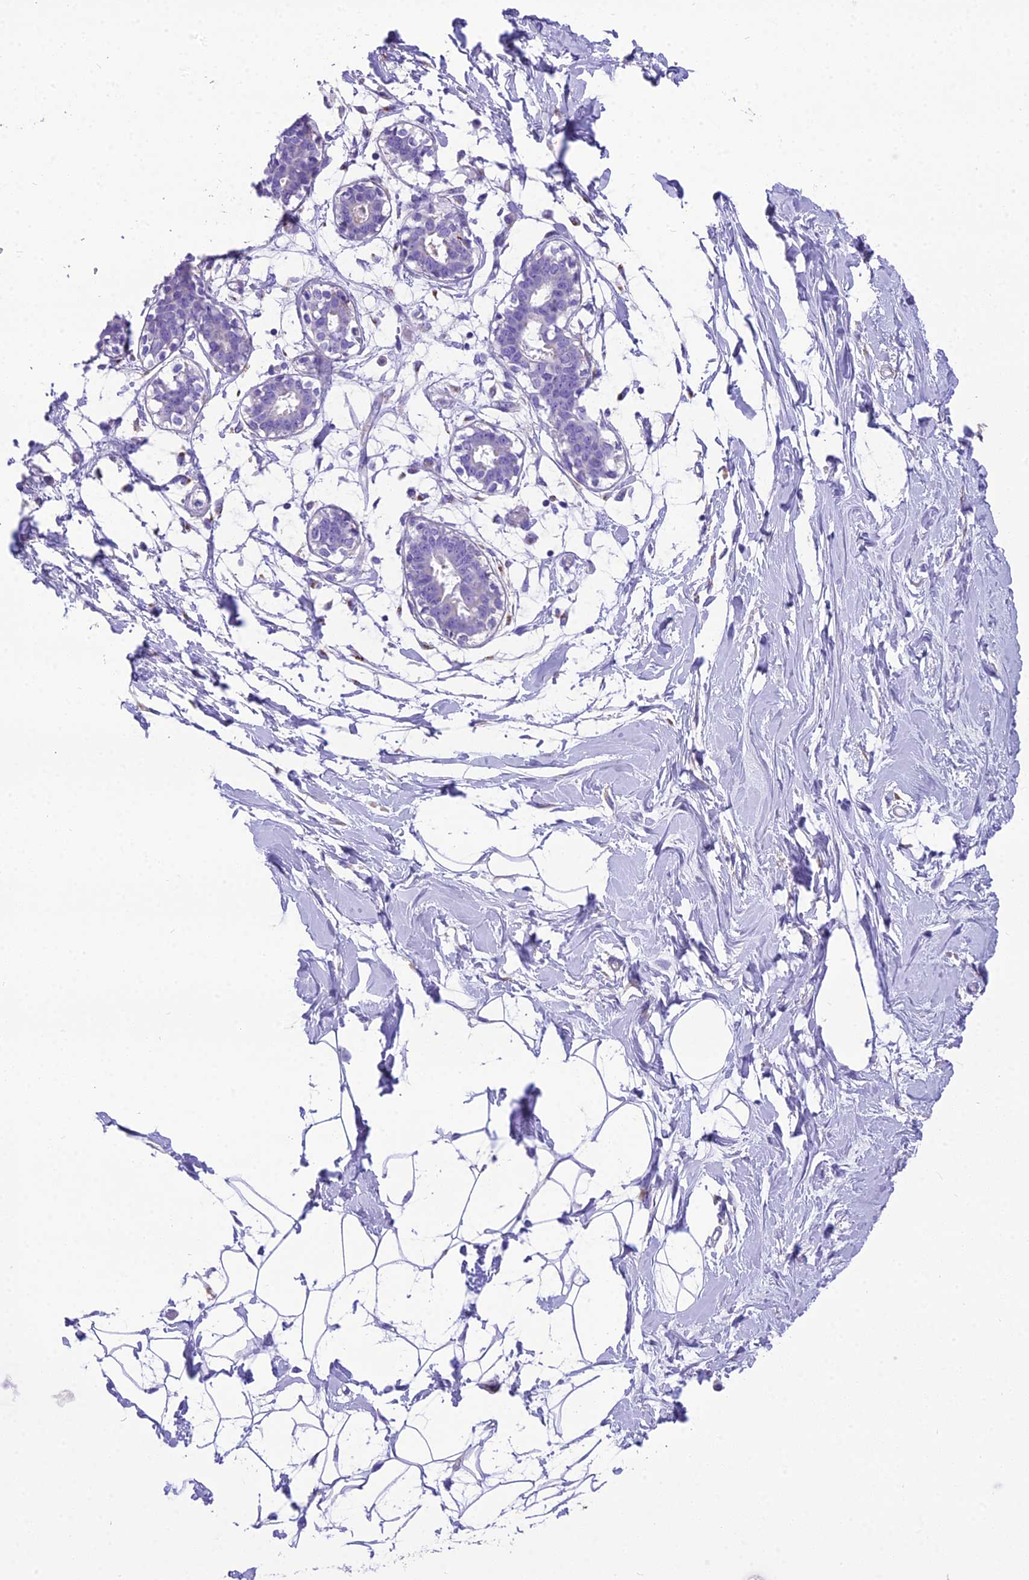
{"staining": {"intensity": "negative", "quantity": "none", "location": "none"}, "tissue": "breast", "cell_type": "Adipocytes", "image_type": "normal", "snomed": [{"axis": "morphology", "description": "Normal tissue, NOS"}, {"axis": "topography", "description": "Breast"}], "caption": "This is a micrograph of immunohistochemistry (IHC) staining of unremarkable breast, which shows no positivity in adipocytes.", "gene": "GFRA1", "patient": {"sex": "female", "age": 27}}